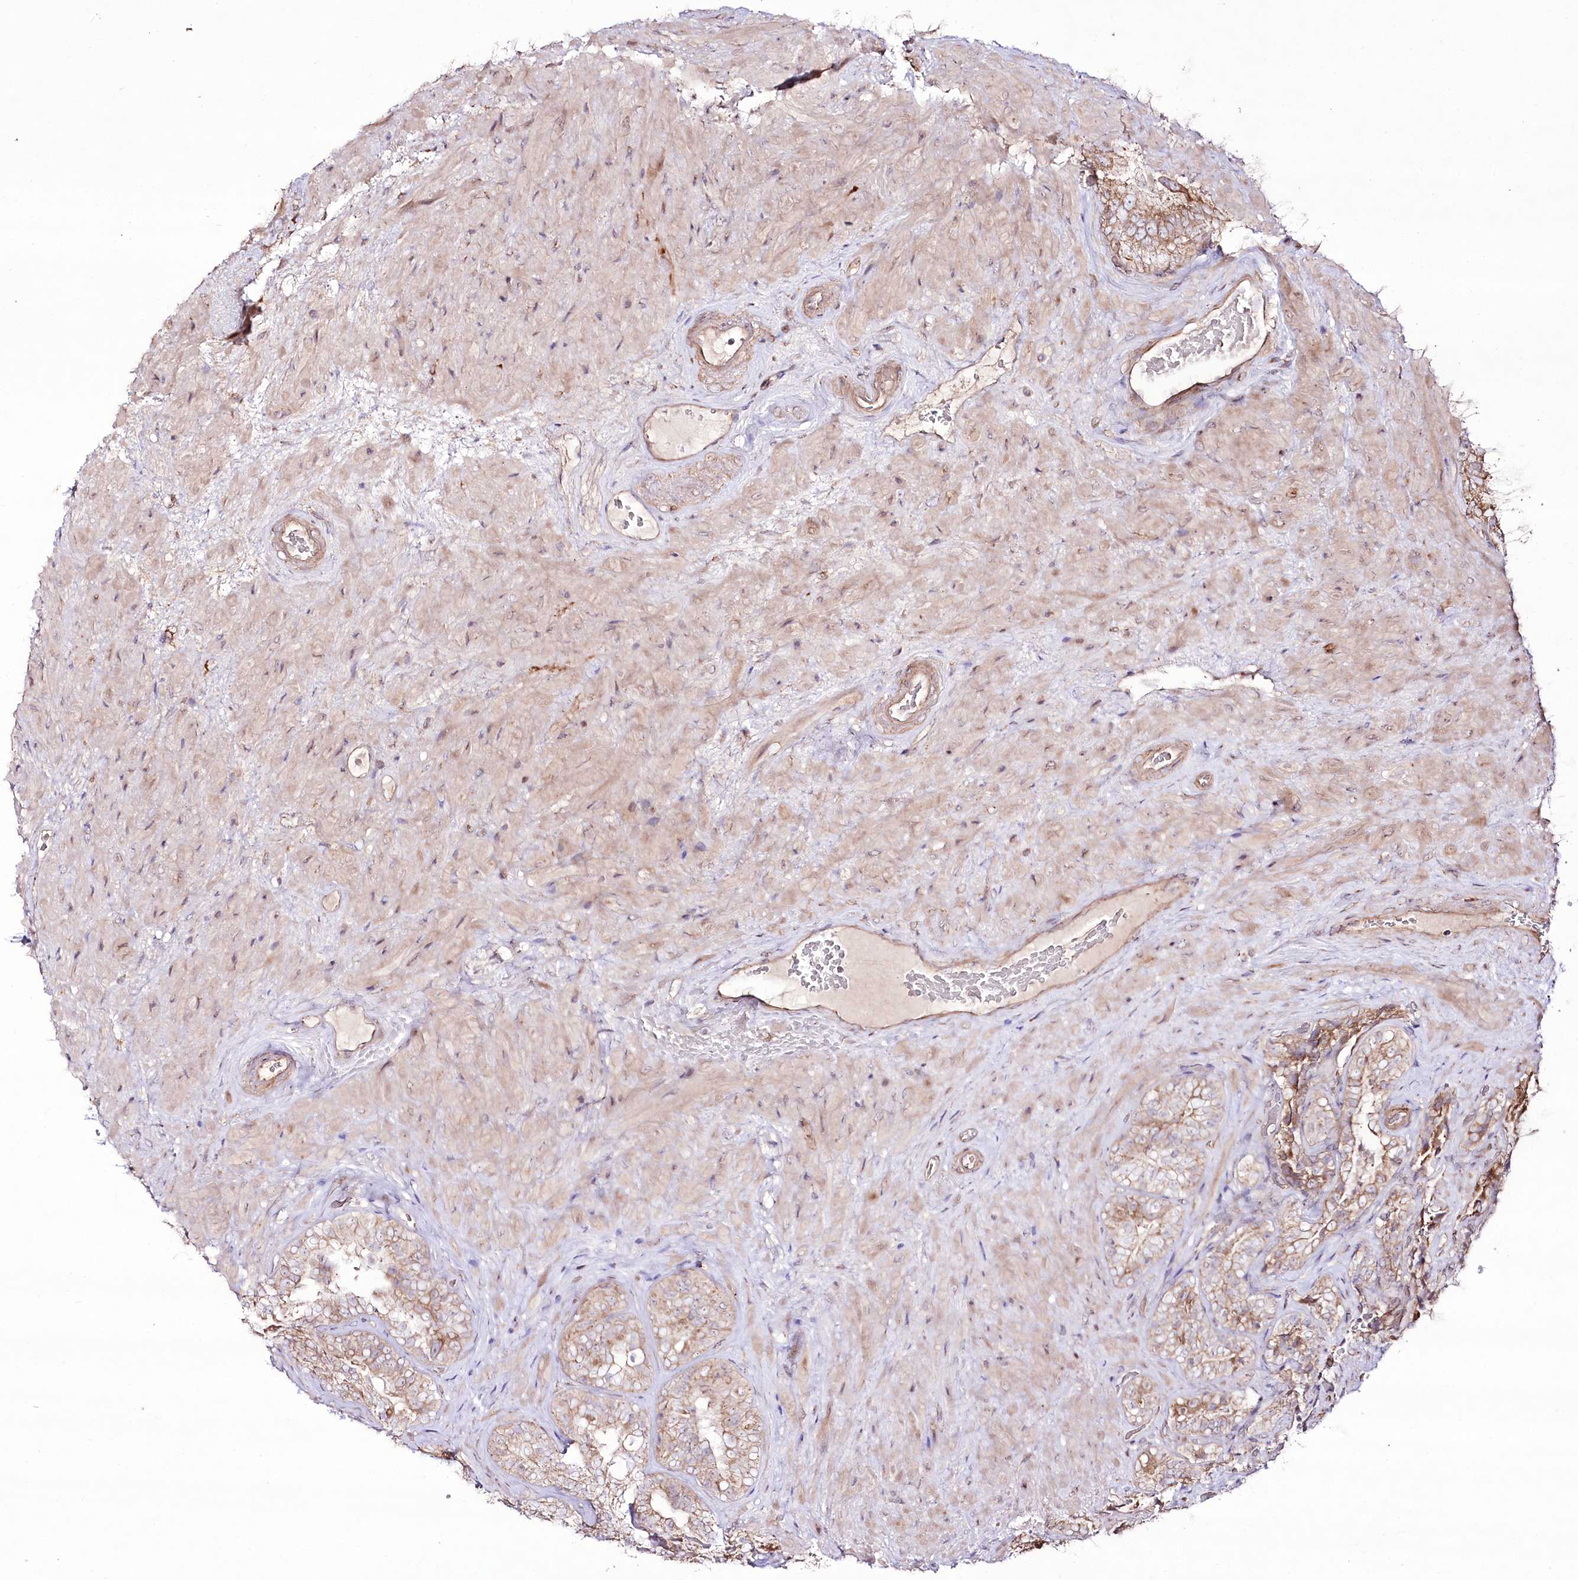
{"staining": {"intensity": "moderate", "quantity": ">75%", "location": "cytoplasmic/membranous"}, "tissue": "seminal vesicle", "cell_type": "Glandular cells", "image_type": "normal", "snomed": [{"axis": "morphology", "description": "Normal tissue, NOS"}, {"axis": "topography", "description": "Seminal veicle"}, {"axis": "topography", "description": "Peripheral nerve tissue"}], "caption": "High-power microscopy captured an immunohistochemistry (IHC) image of normal seminal vesicle, revealing moderate cytoplasmic/membranous staining in approximately >75% of glandular cells.", "gene": "REXO2", "patient": {"sex": "male", "age": 67}}